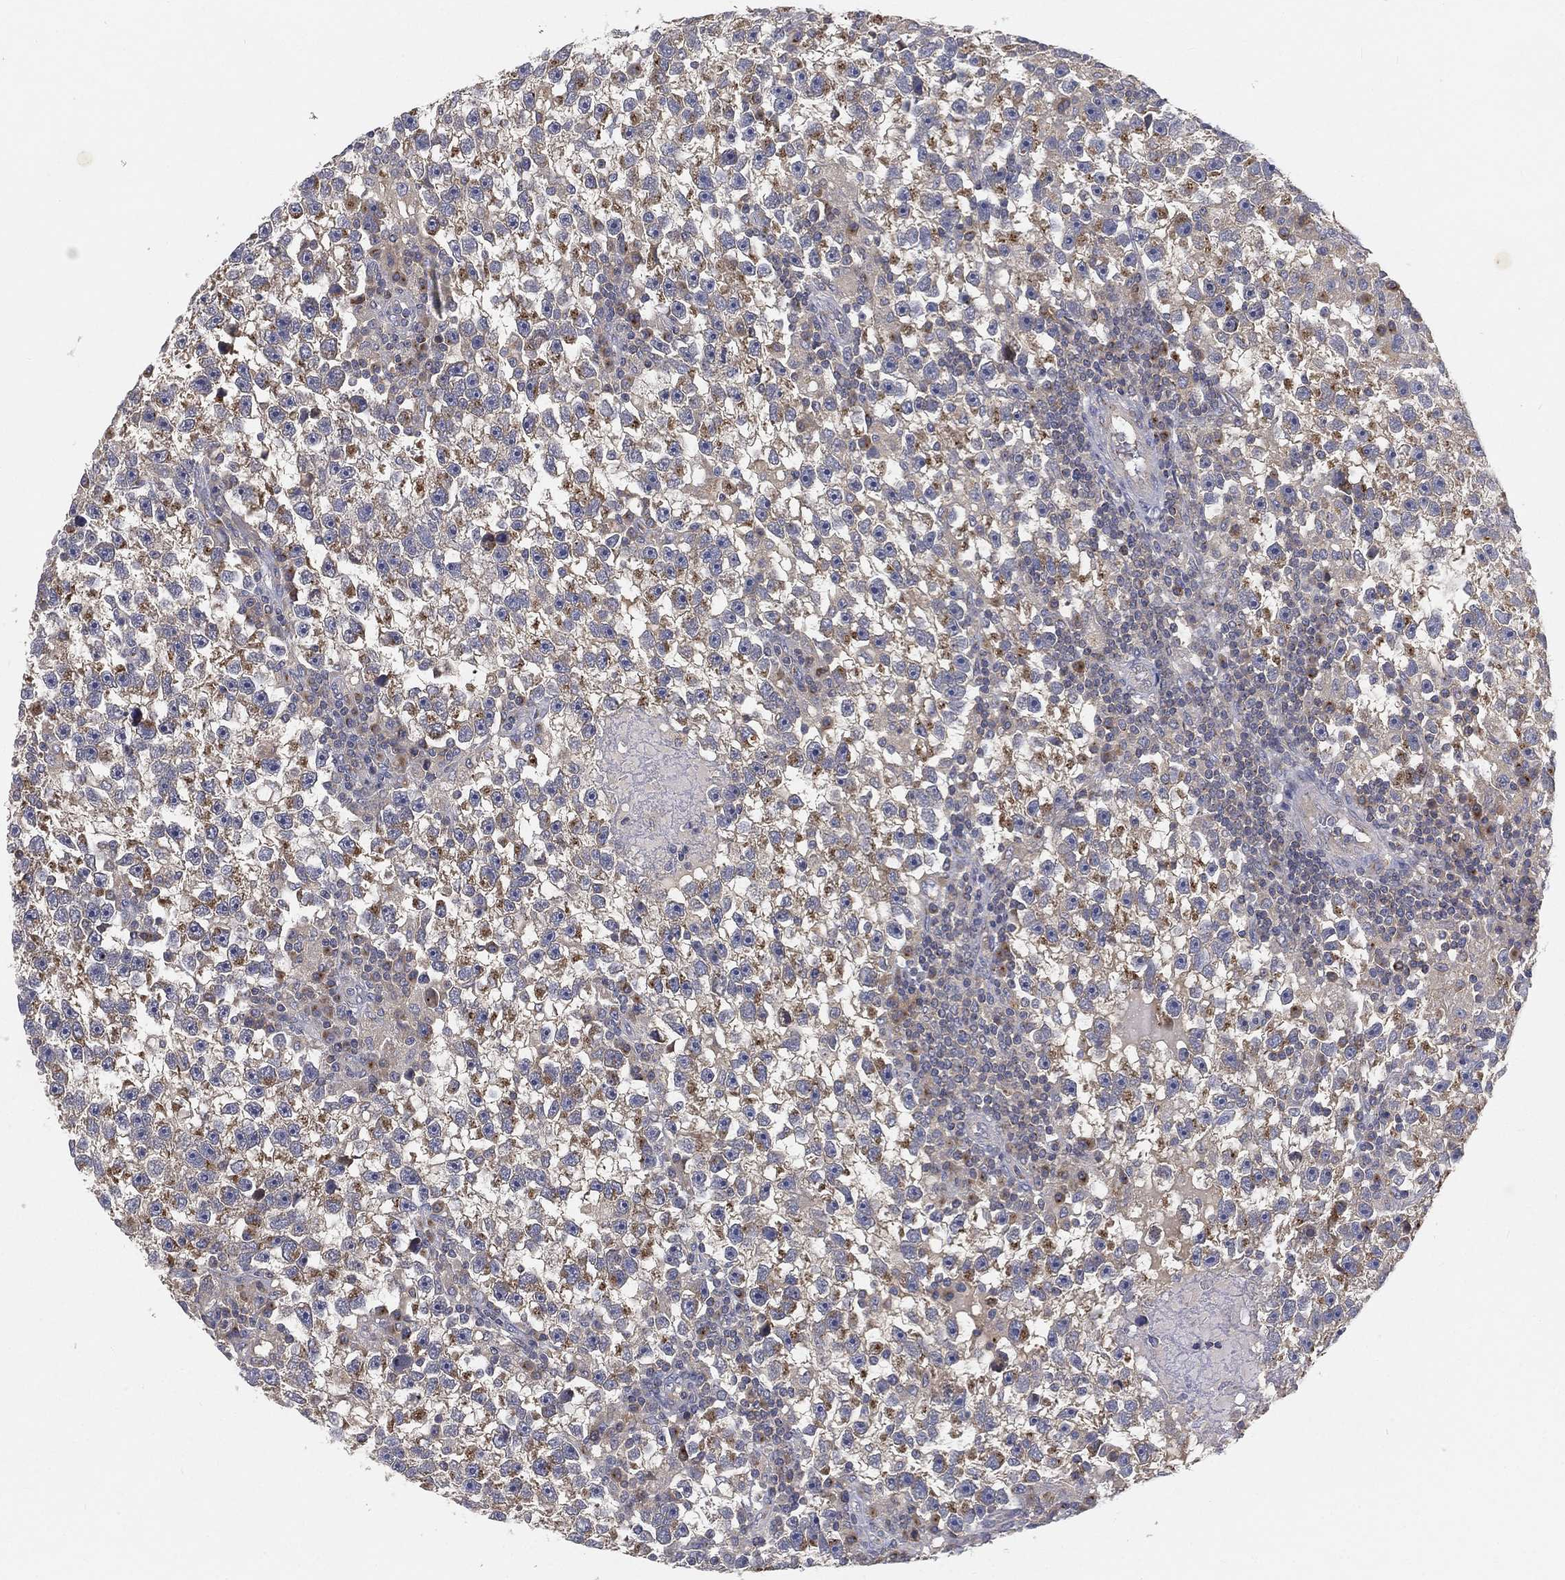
{"staining": {"intensity": "moderate", "quantity": "25%-75%", "location": "cytoplasmic/membranous"}, "tissue": "testis cancer", "cell_type": "Tumor cells", "image_type": "cancer", "snomed": [{"axis": "morphology", "description": "Seminoma, NOS"}, {"axis": "topography", "description": "Testis"}], "caption": "Testis seminoma tissue exhibits moderate cytoplasmic/membranous staining in approximately 25%-75% of tumor cells", "gene": "CTSL", "patient": {"sex": "male", "age": 47}}